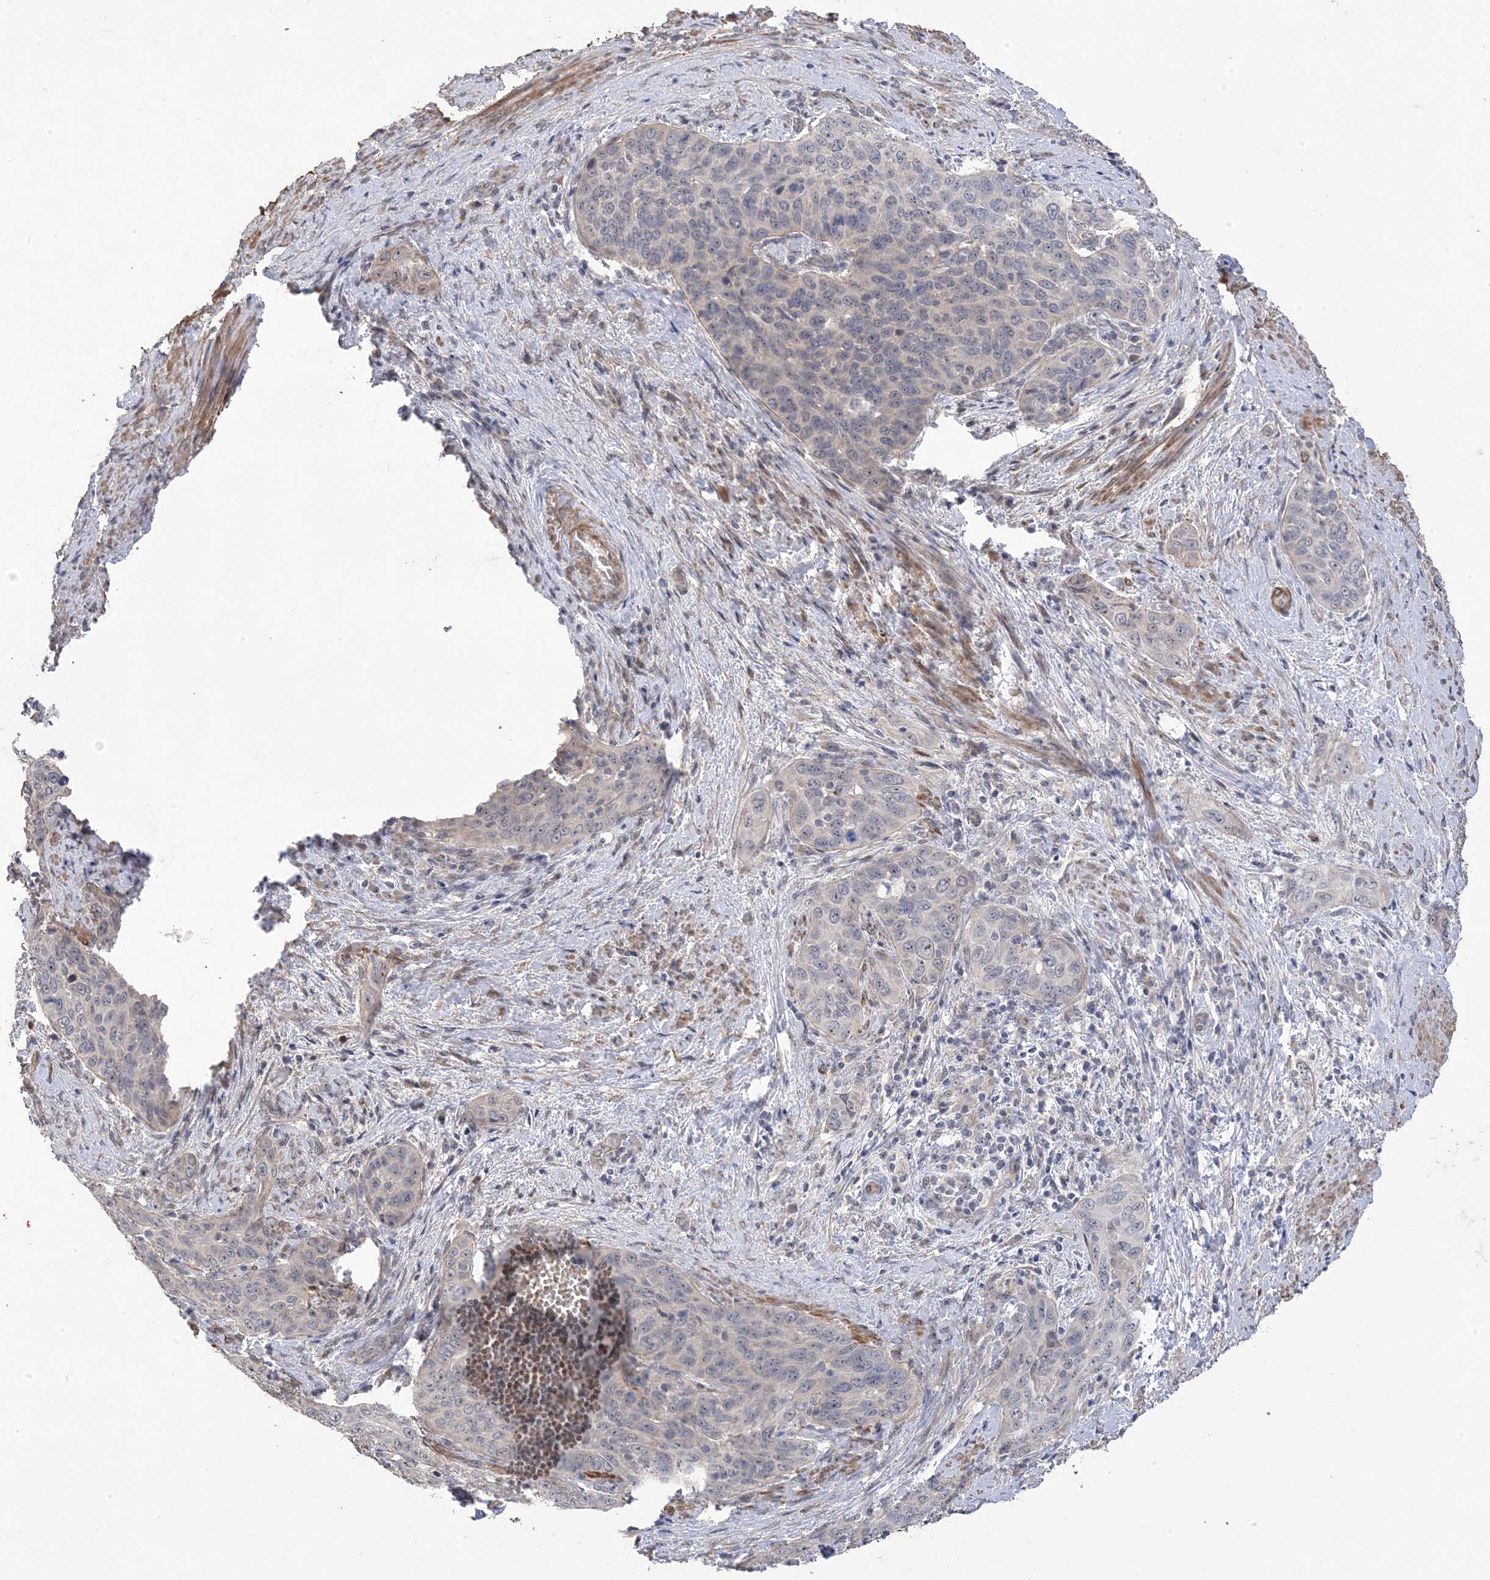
{"staining": {"intensity": "negative", "quantity": "none", "location": "none"}, "tissue": "cervical cancer", "cell_type": "Tumor cells", "image_type": "cancer", "snomed": [{"axis": "morphology", "description": "Squamous cell carcinoma, NOS"}, {"axis": "topography", "description": "Cervix"}], "caption": "Protein analysis of cervical cancer displays no significant staining in tumor cells.", "gene": "GTPBP6", "patient": {"sex": "female", "age": 60}}